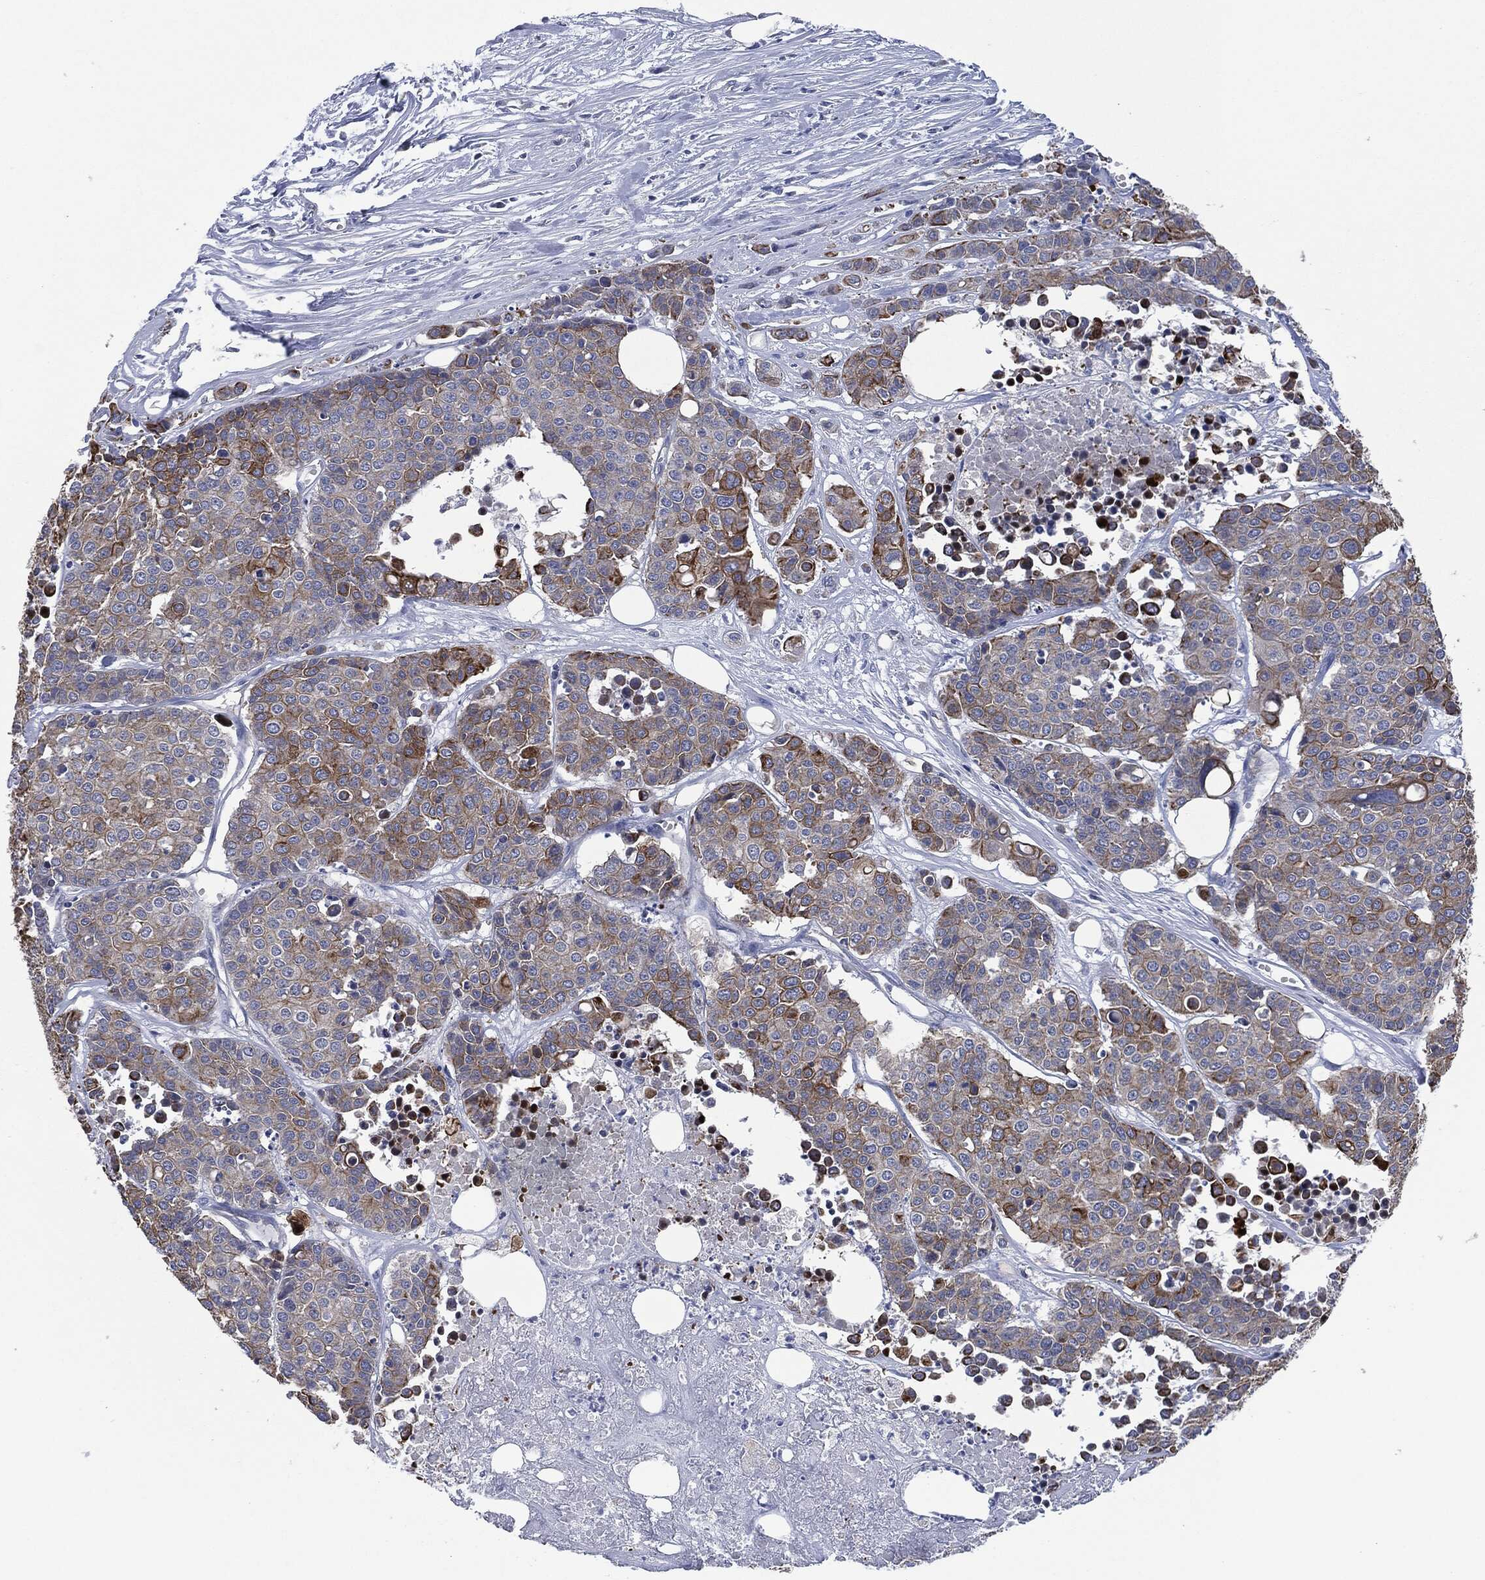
{"staining": {"intensity": "strong", "quantity": "<25%", "location": "cytoplasmic/membranous"}, "tissue": "carcinoid", "cell_type": "Tumor cells", "image_type": "cancer", "snomed": [{"axis": "morphology", "description": "Carcinoid, malignant, NOS"}, {"axis": "topography", "description": "Colon"}], "caption": "IHC of malignant carcinoid shows medium levels of strong cytoplasmic/membranous expression in about <25% of tumor cells.", "gene": "SHROOM2", "patient": {"sex": "male", "age": 81}}